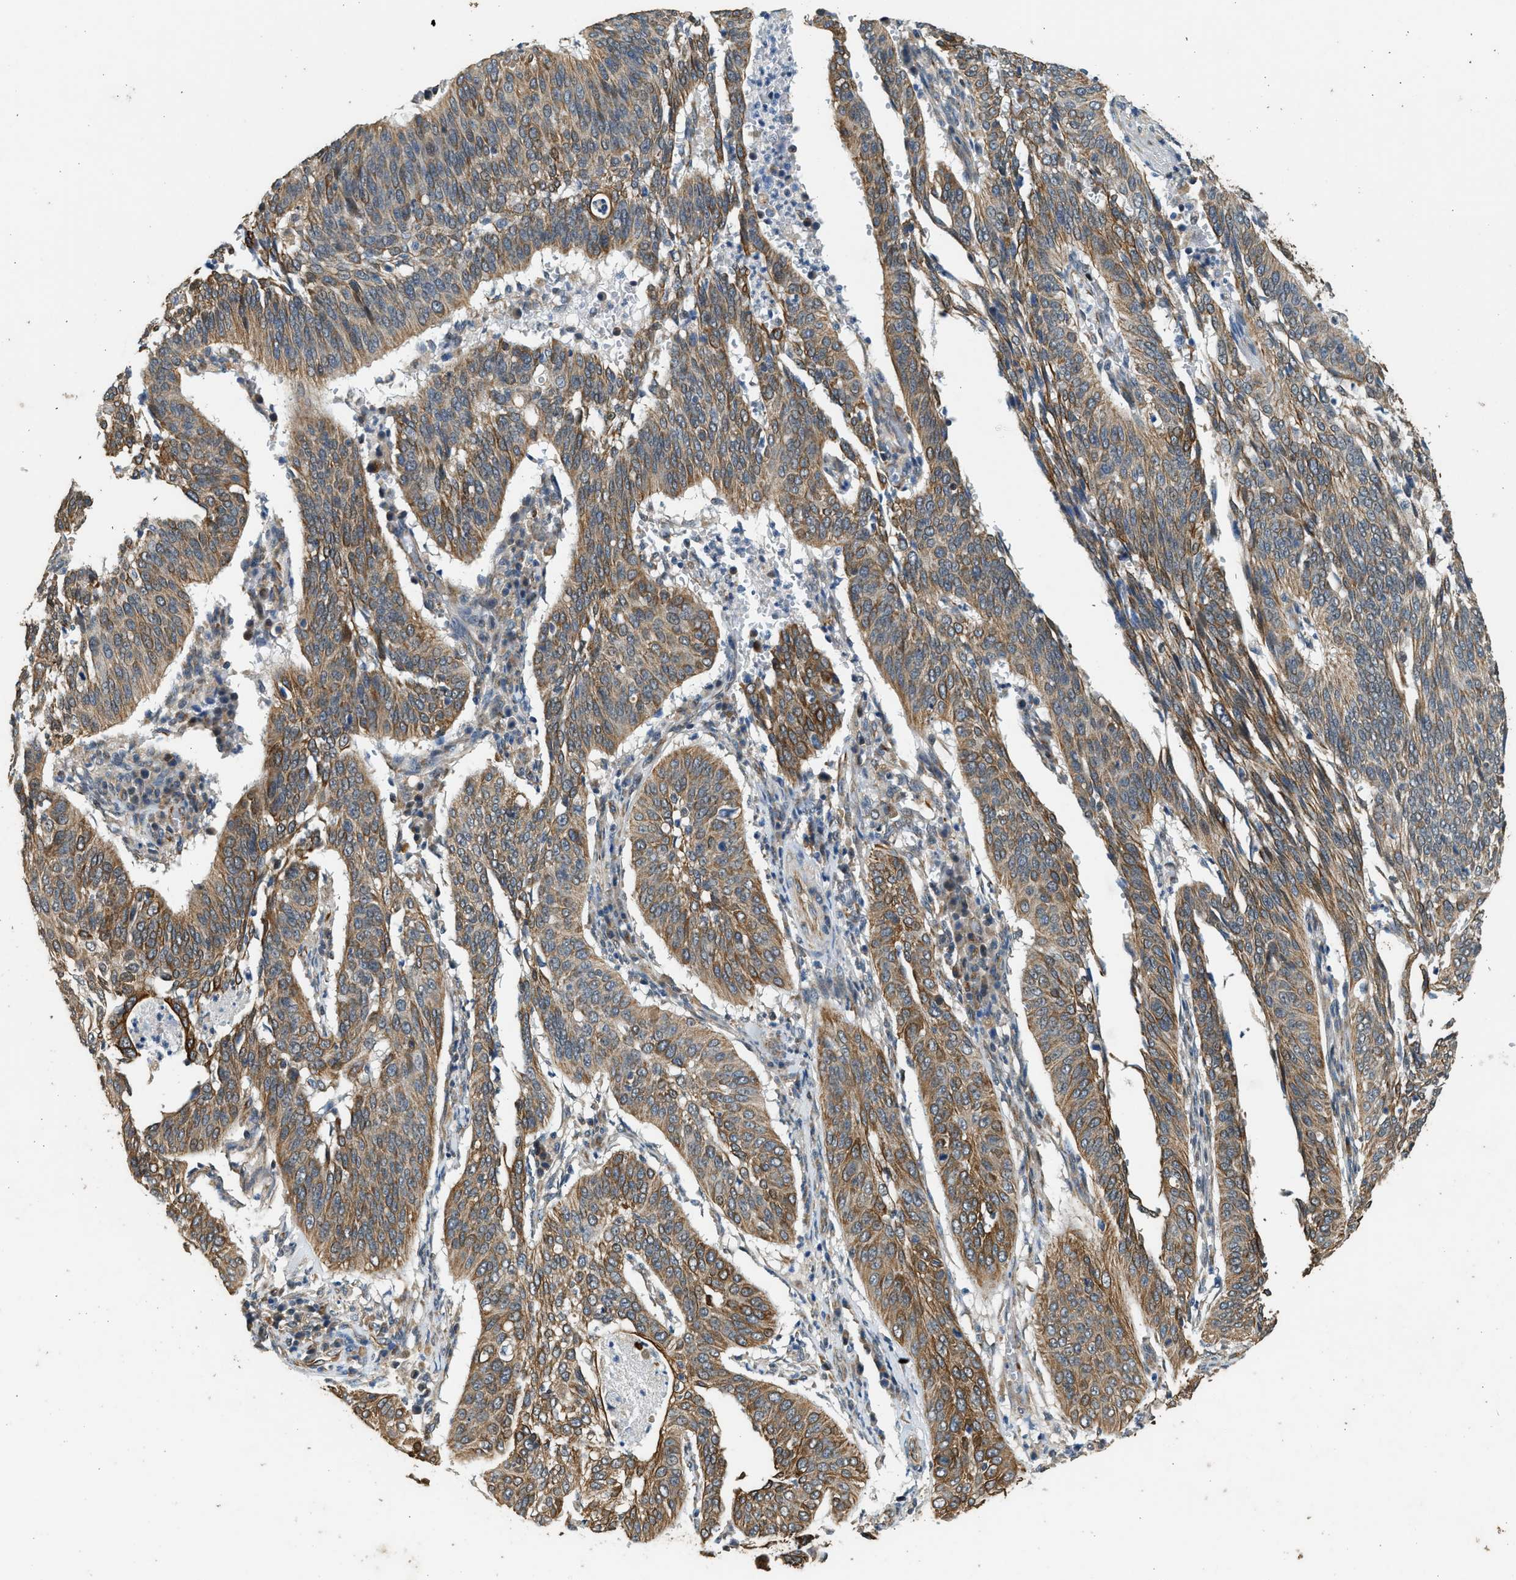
{"staining": {"intensity": "moderate", "quantity": ">75%", "location": "cytoplasmic/membranous"}, "tissue": "cervical cancer", "cell_type": "Tumor cells", "image_type": "cancer", "snomed": [{"axis": "morphology", "description": "Normal tissue, NOS"}, {"axis": "morphology", "description": "Squamous cell carcinoma, NOS"}, {"axis": "topography", "description": "Cervix"}], "caption": "This is a histology image of immunohistochemistry staining of cervical squamous cell carcinoma, which shows moderate expression in the cytoplasmic/membranous of tumor cells.", "gene": "PCLO", "patient": {"sex": "female", "age": 39}}